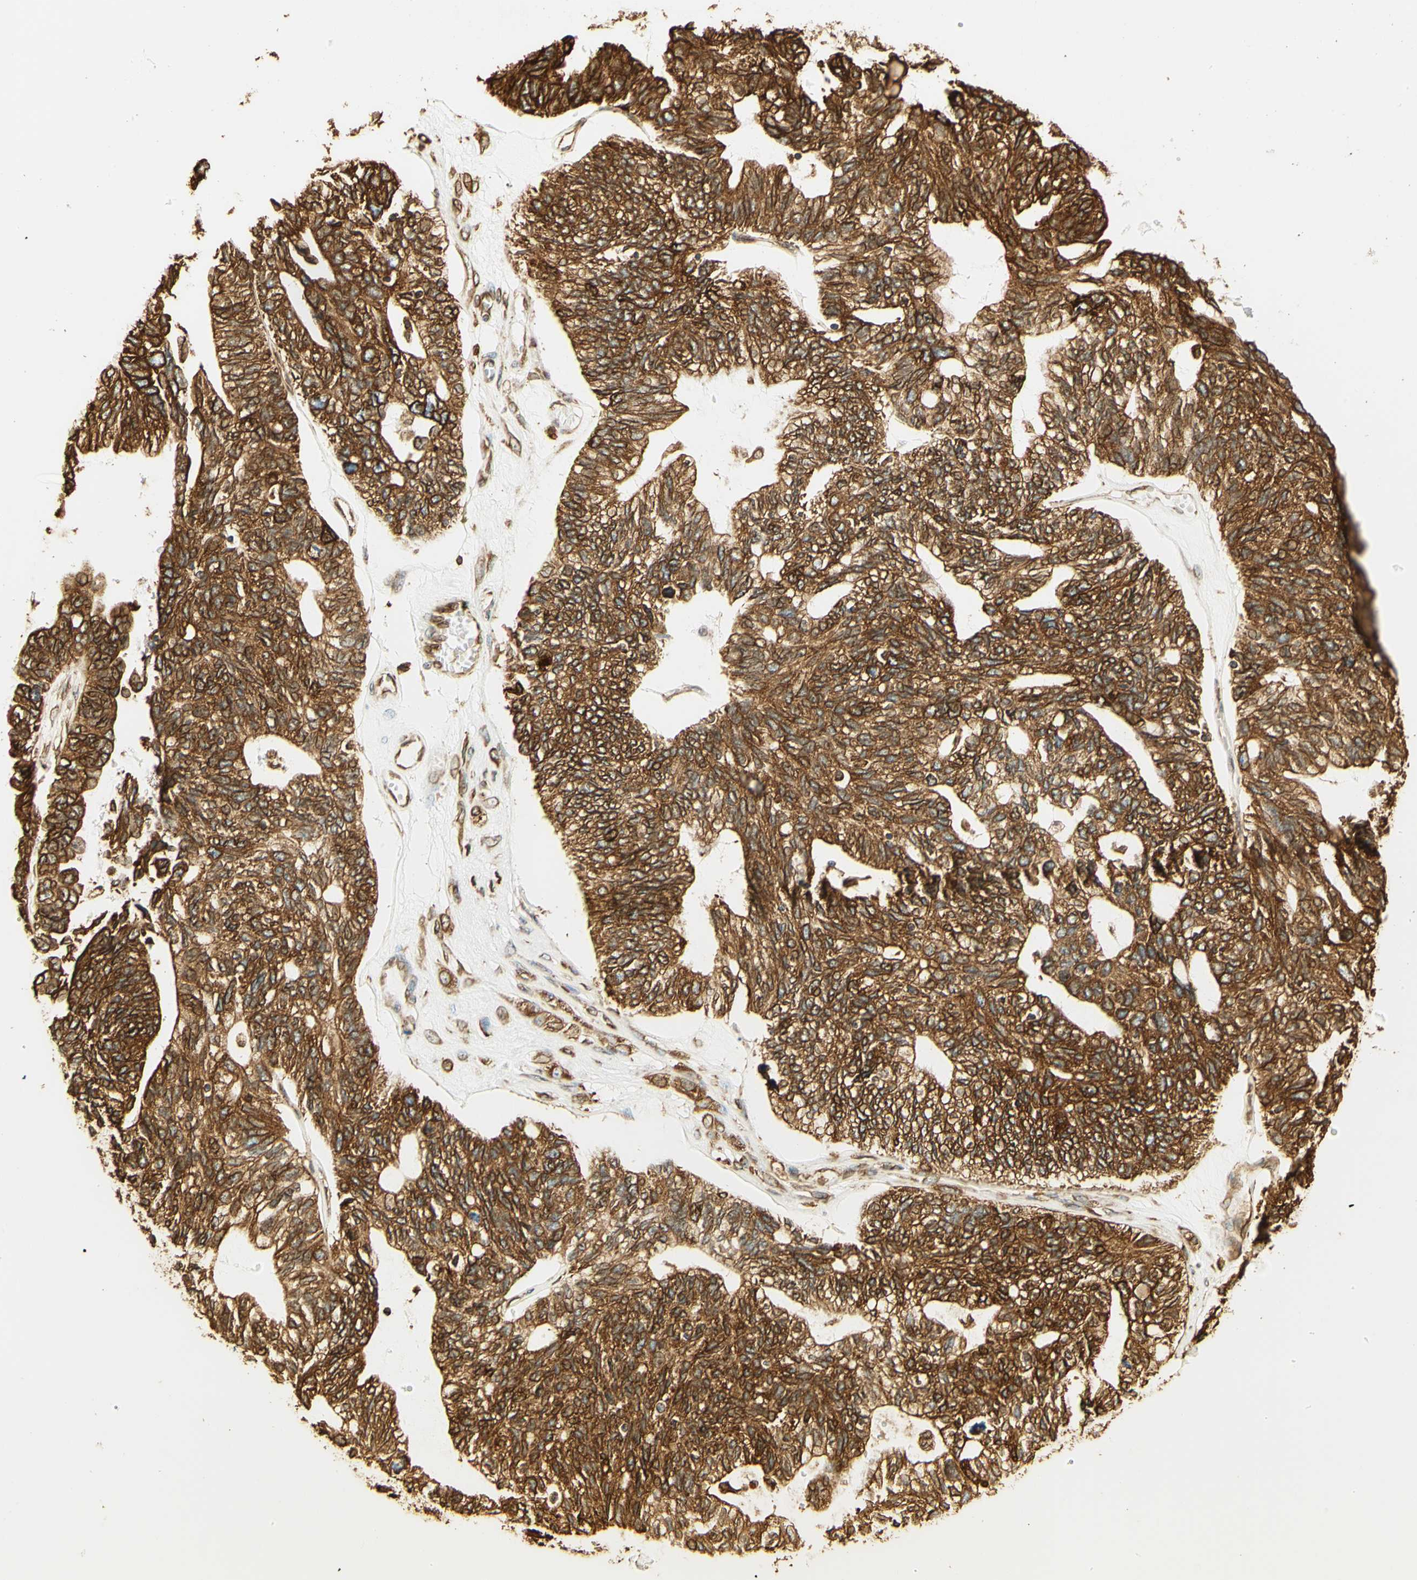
{"staining": {"intensity": "strong", "quantity": ">75%", "location": "cytoplasmic/membranous"}, "tissue": "ovarian cancer", "cell_type": "Tumor cells", "image_type": "cancer", "snomed": [{"axis": "morphology", "description": "Cystadenocarcinoma, serous, NOS"}, {"axis": "topography", "description": "Ovary"}], "caption": "Immunohistochemical staining of human serous cystadenocarcinoma (ovarian) demonstrates high levels of strong cytoplasmic/membranous protein expression in about >75% of tumor cells.", "gene": "CANX", "patient": {"sex": "female", "age": 79}}